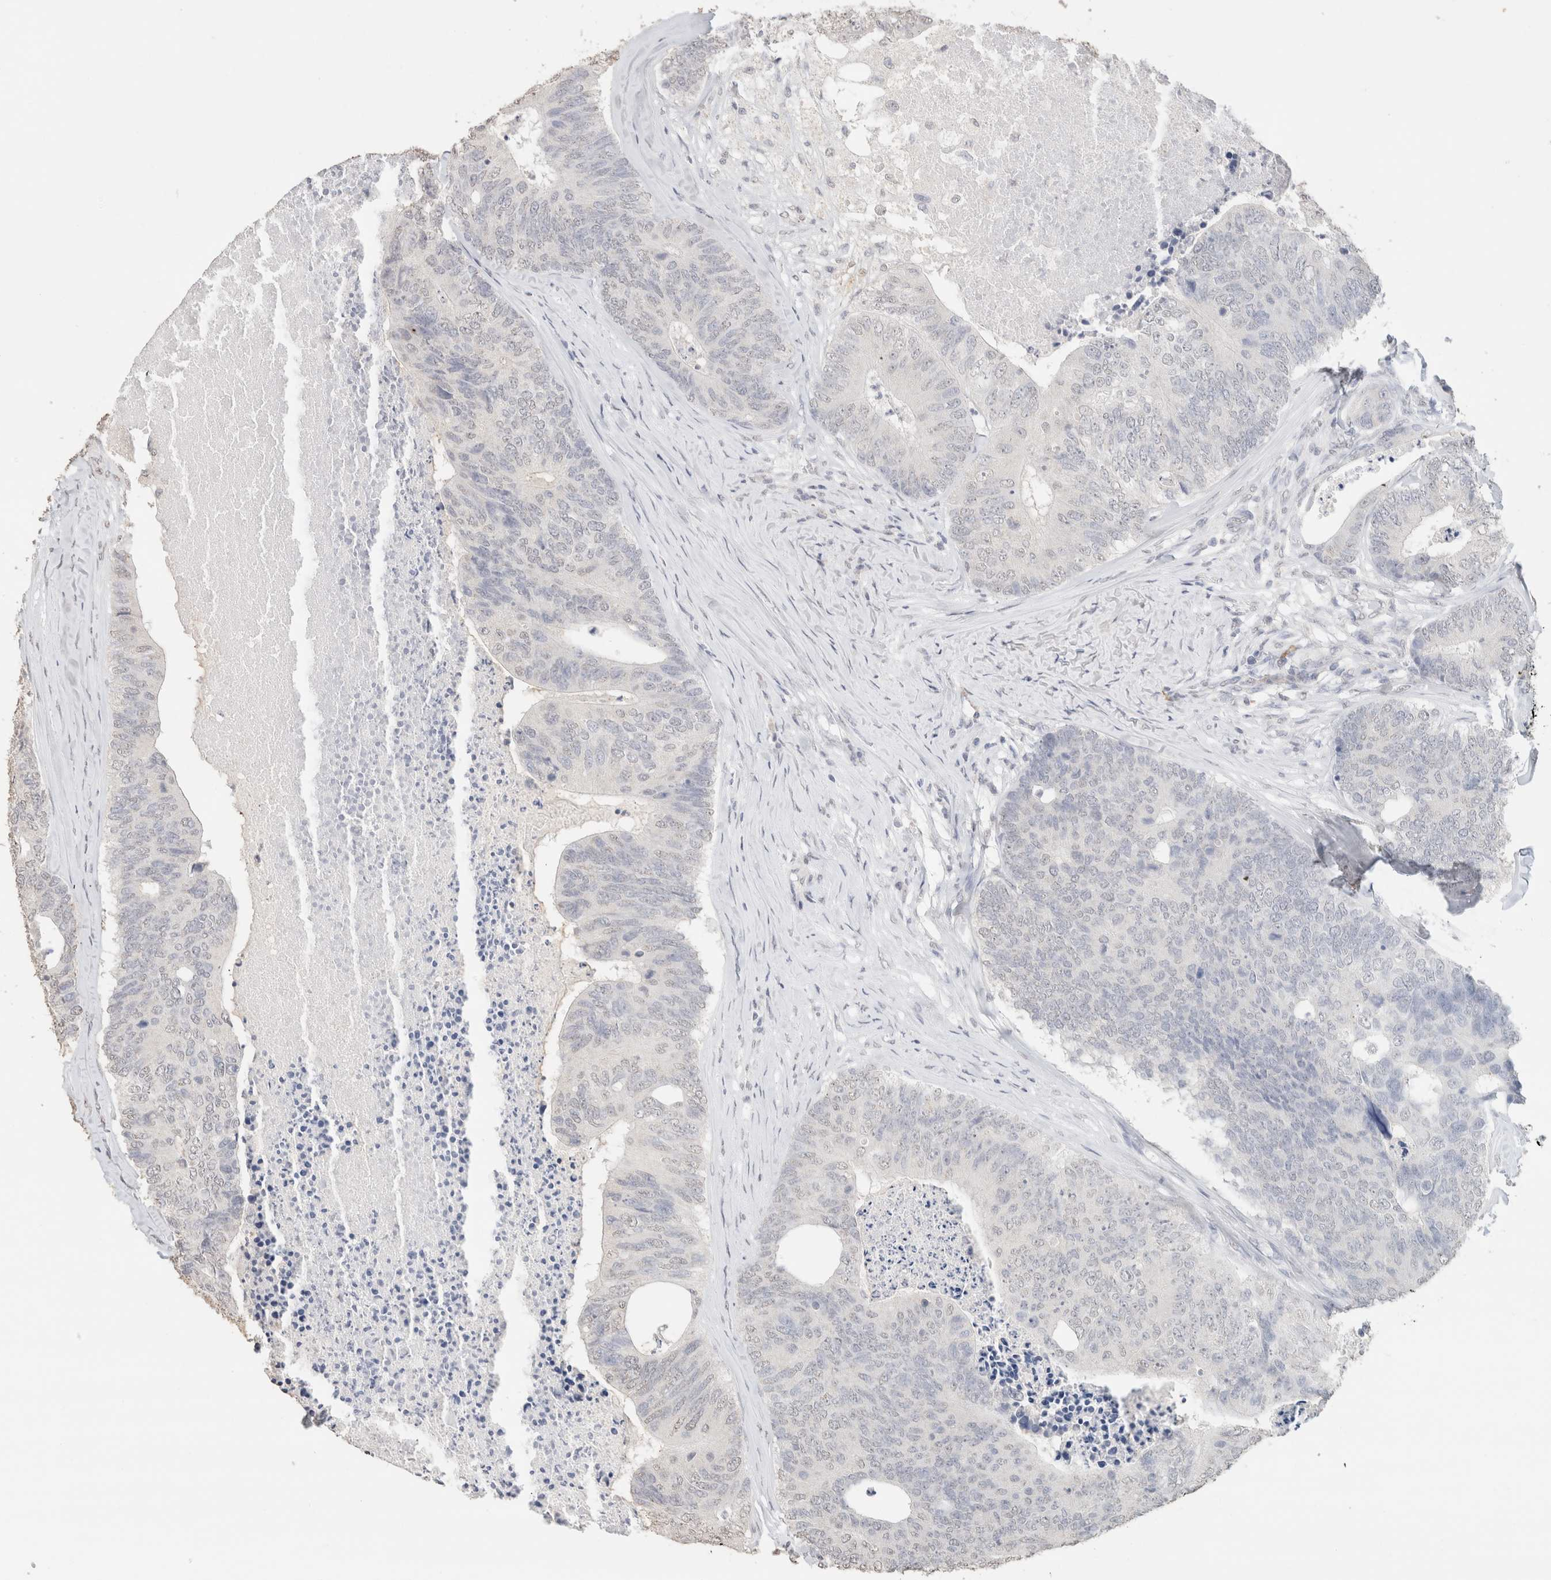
{"staining": {"intensity": "negative", "quantity": "none", "location": "none"}, "tissue": "colorectal cancer", "cell_type": "Tumor cells", "image_type": "cancer", "snomed": [{"axis": "morphology", "description": "Adenocarcinoma, NOS"}, {"axis": "topography", "description": "Colon"}], "caption": "Immunohistochemistry (IHC) micrograph of colorectal cancer stained for a protein (brown), which reveals no positivity in tumor cells.", "gene": "CD80", "patient": {"sex": "female", "age": 67}}